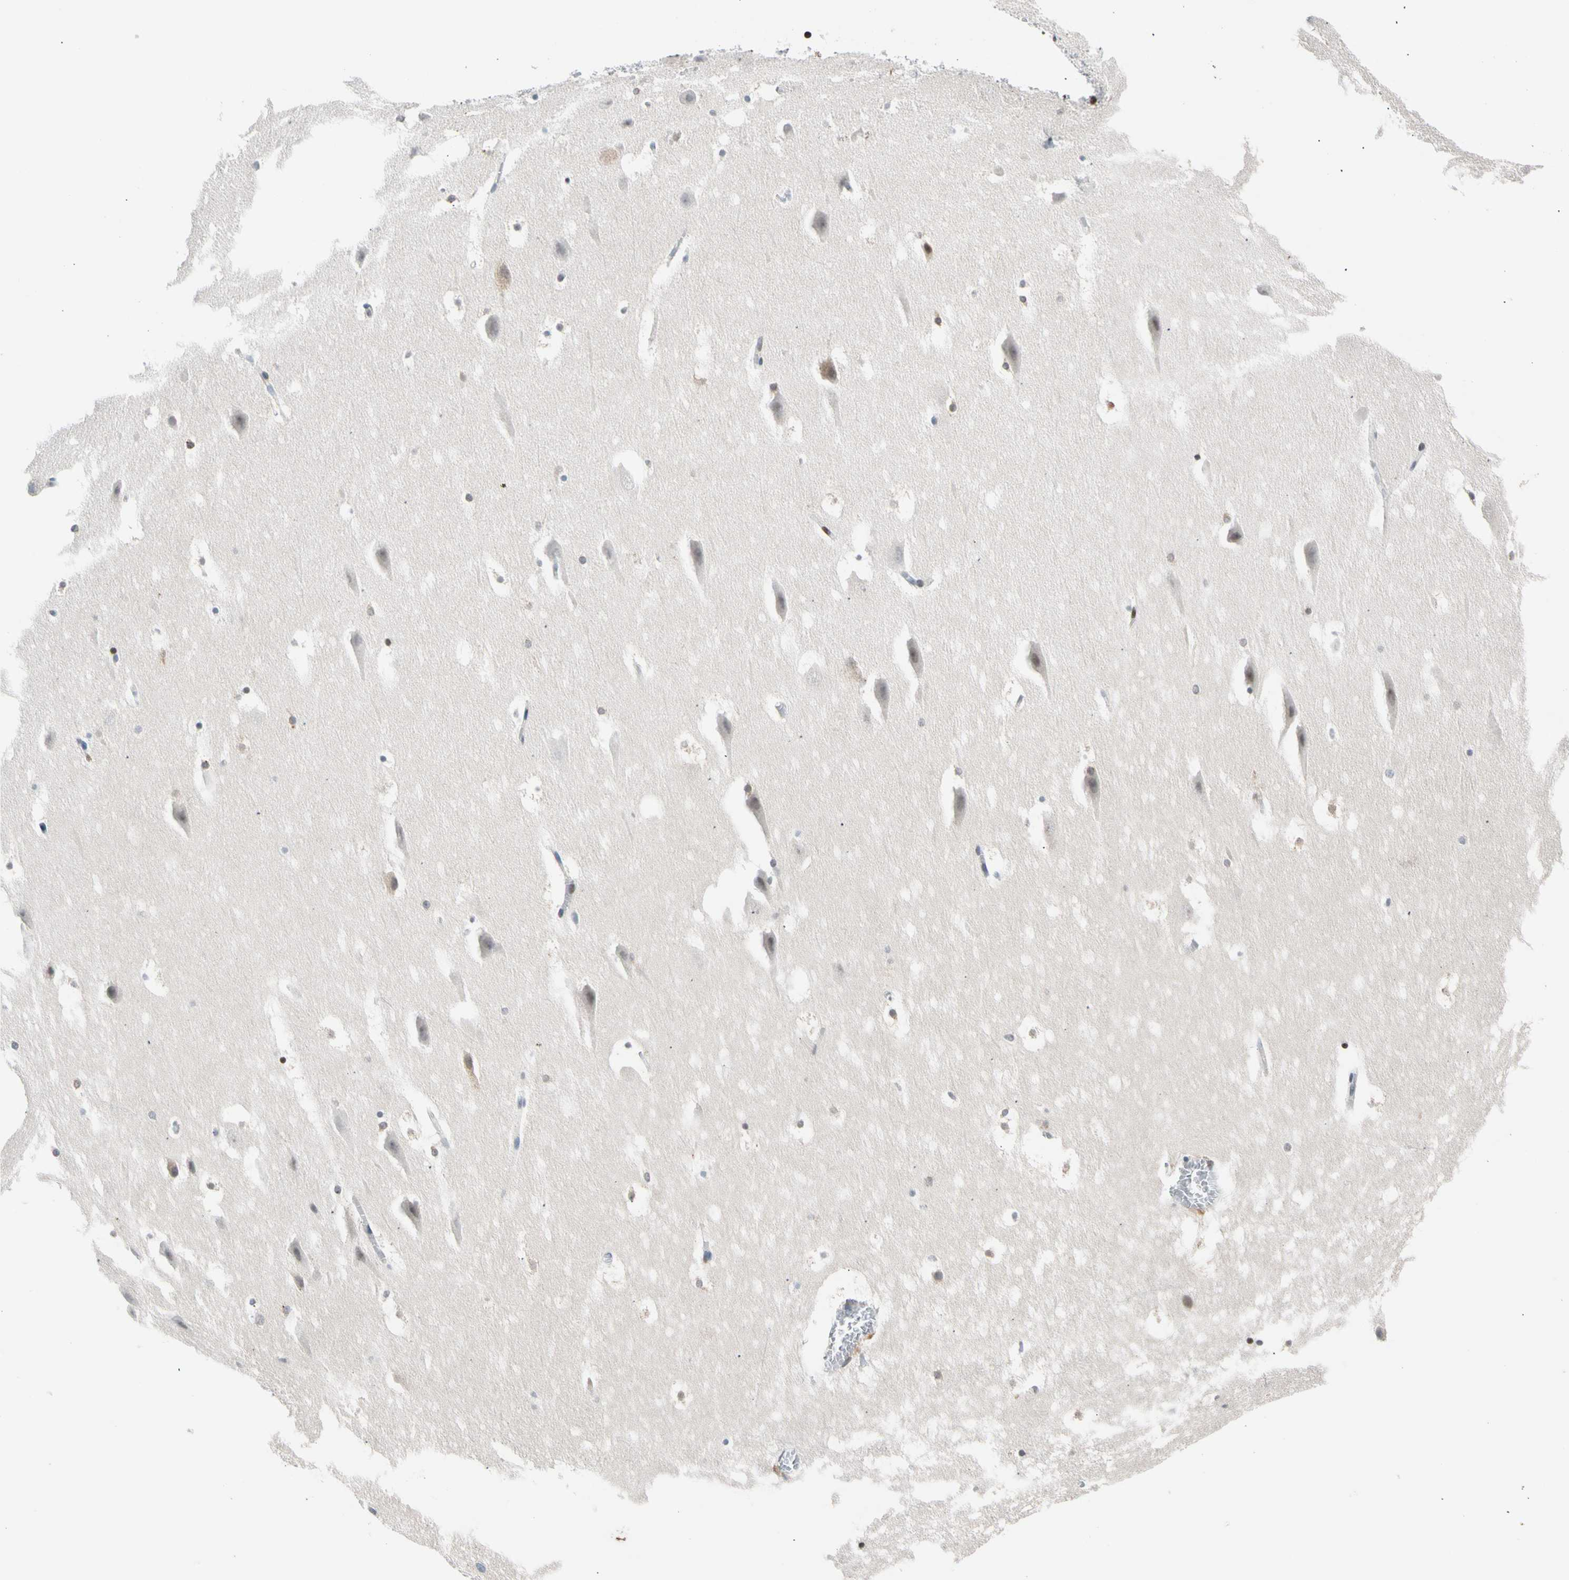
{"staining": {"intensity": "weak", "quantity": "25%-75%", "location": "cytoplasmic/membranous,nuclear"}, "tissue": "hippocampus", "cell_type": "Glial cells", "image_type": "normal", "snomed": [{"axis": "morphology", "description": "Normal tissue, NOS"}, {"axis": "topography", "description": "Hippocampus"}], "caption": "A photomicrograph showing weak cytoplasmic/membranous,nuclear staining in approximately 25%-75% of glial cells in benign hippocampus, as visualized by brown immunohistochemical staining.", "gene": "GPX4", "patient": {"sex": "male", "age": 45}}